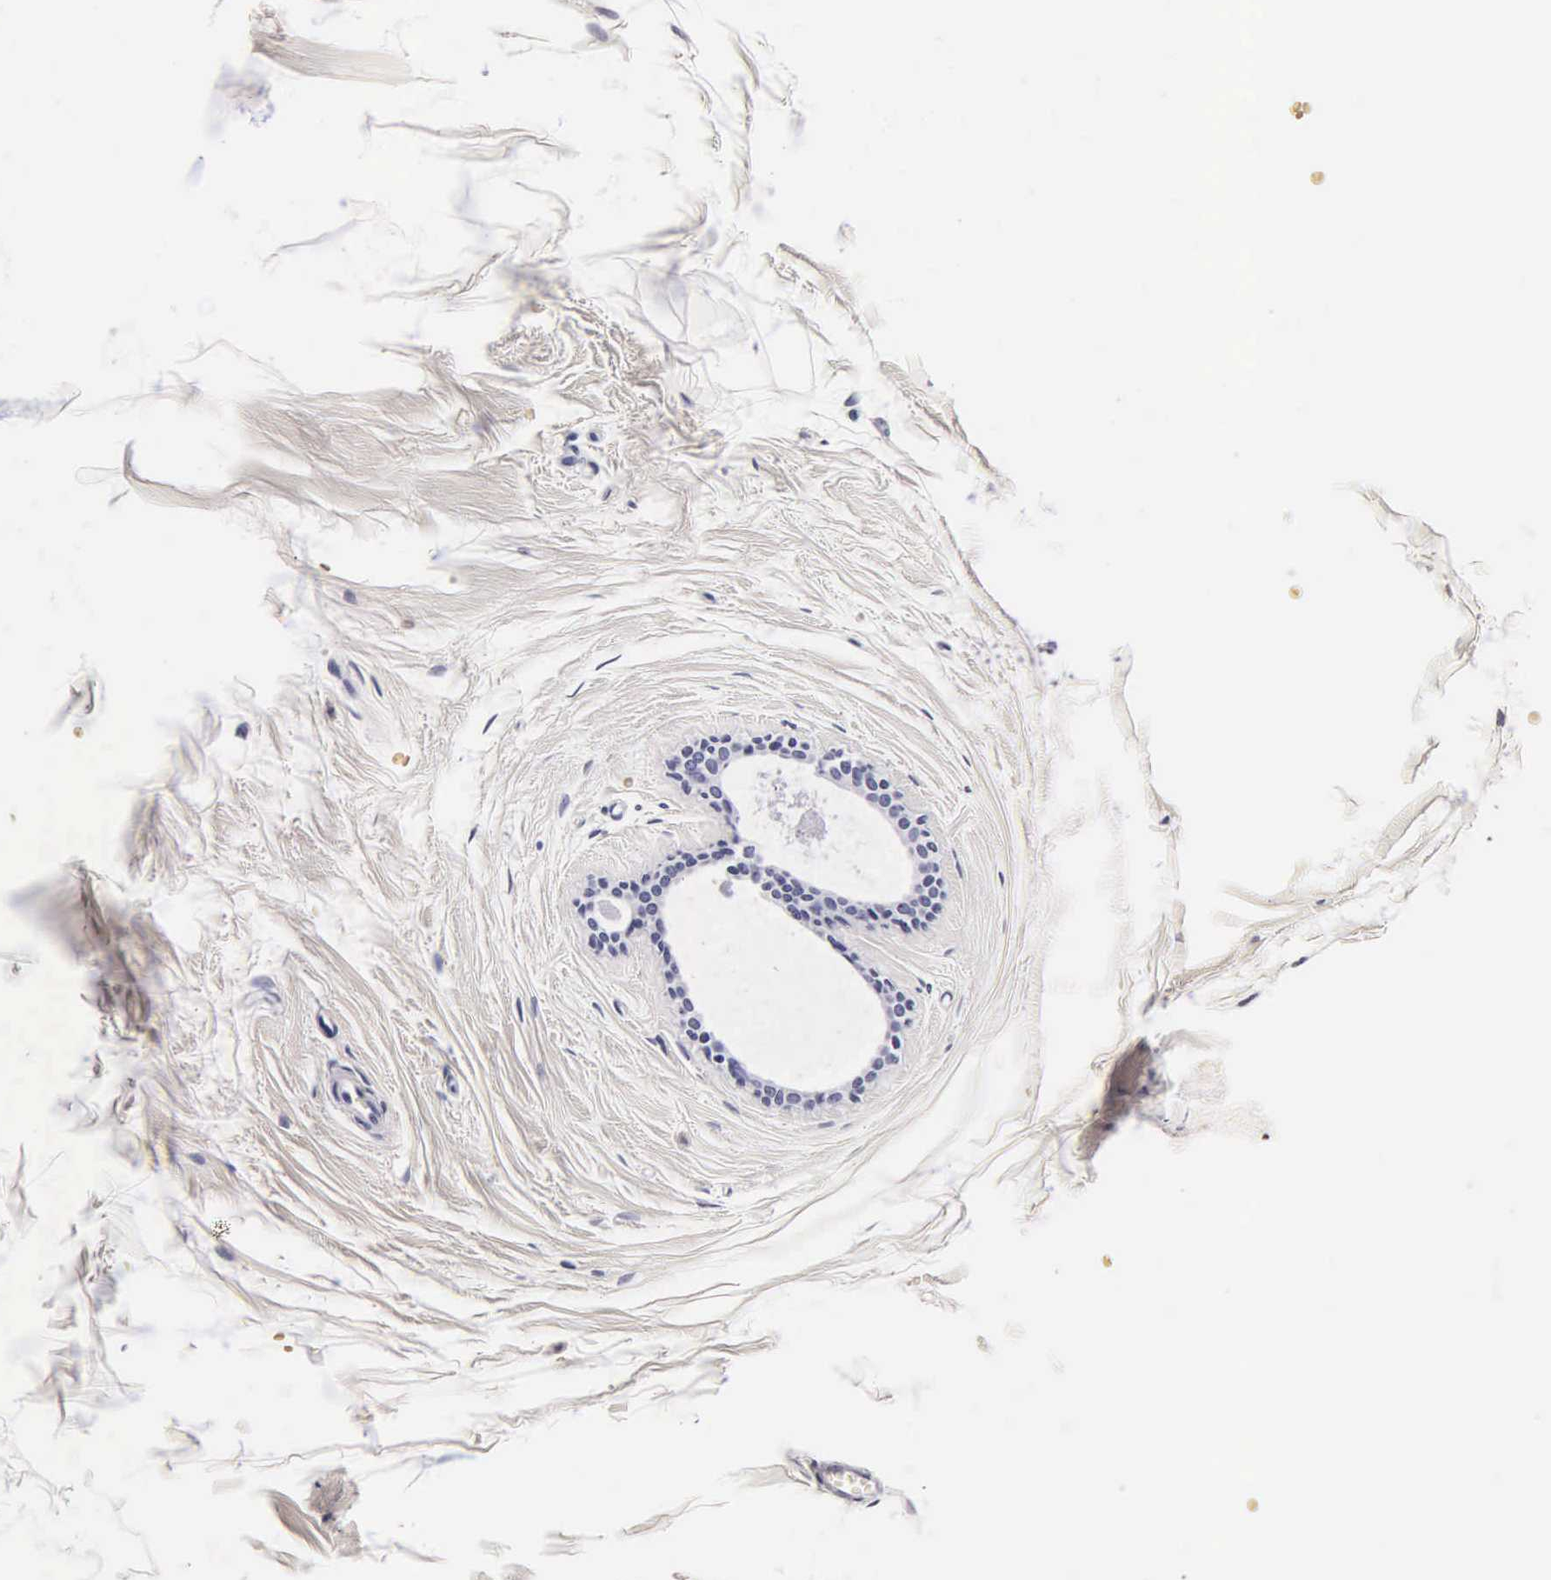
{"staining": {"intensity": "negative", "quantity": "none", "location": "none"}, "tissue": "adipose tissue", "cell_type": "Adipocytes", "image_type": "normal", "snomed": [{"axis": "morphology", "description": "Normal tissue, NOS"}, {"axis": "topography", "description": "Breast"}], "caption": "Immunohistochemistry (IHC) micrograph of unremarkable adipose tissue stained for a protein (brown), which shows no positivity in adipocytes.", "gene": "CGB3", "patient": {"sex": "female", "age": 45}}